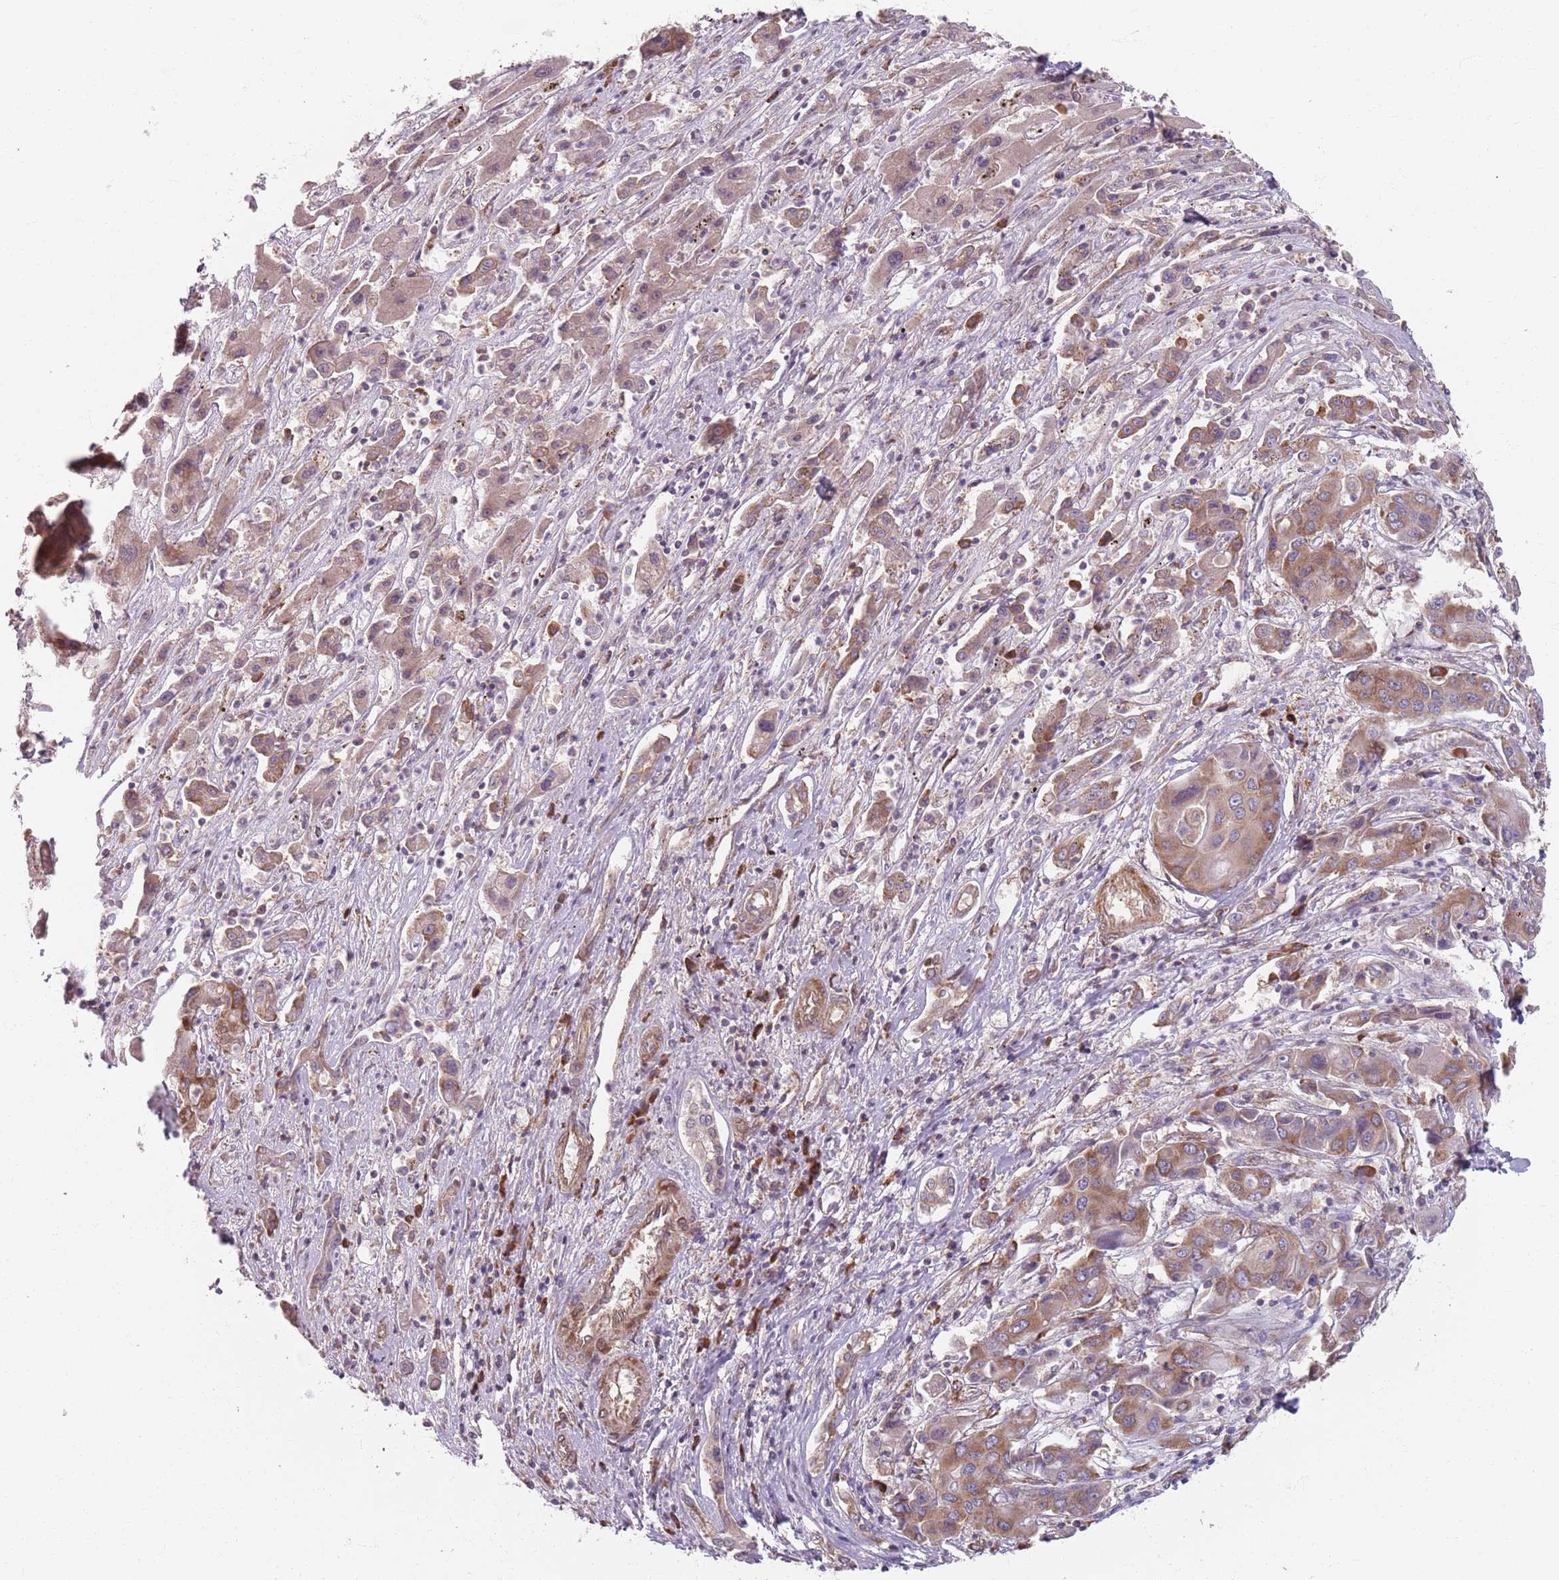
{"staining": {"intensity": "moderate", "quantity": ">75%", "location": "cytoplasmic/membranous"}, "tissue": "liver cancer", "cell_type": "Tumor cells", "image_type": "cancer", "snomed": [{"axis": "morphology", "description": "Cholangiocarcinoma"}, {"axis": "topography", "description": "Liver"}], "caption": "Liver cancer tissue exhibits moderate cytoplasmic/membranous expression in about >75% of tumor cells, visualized by immunohistochemistry. (Stains: DAB in brown, nuclei in blue, Microscopy: brightfield microscopy at high magnification).", "gene": "NOTCH3", "patient": {"sex": "male", "age": 67}}